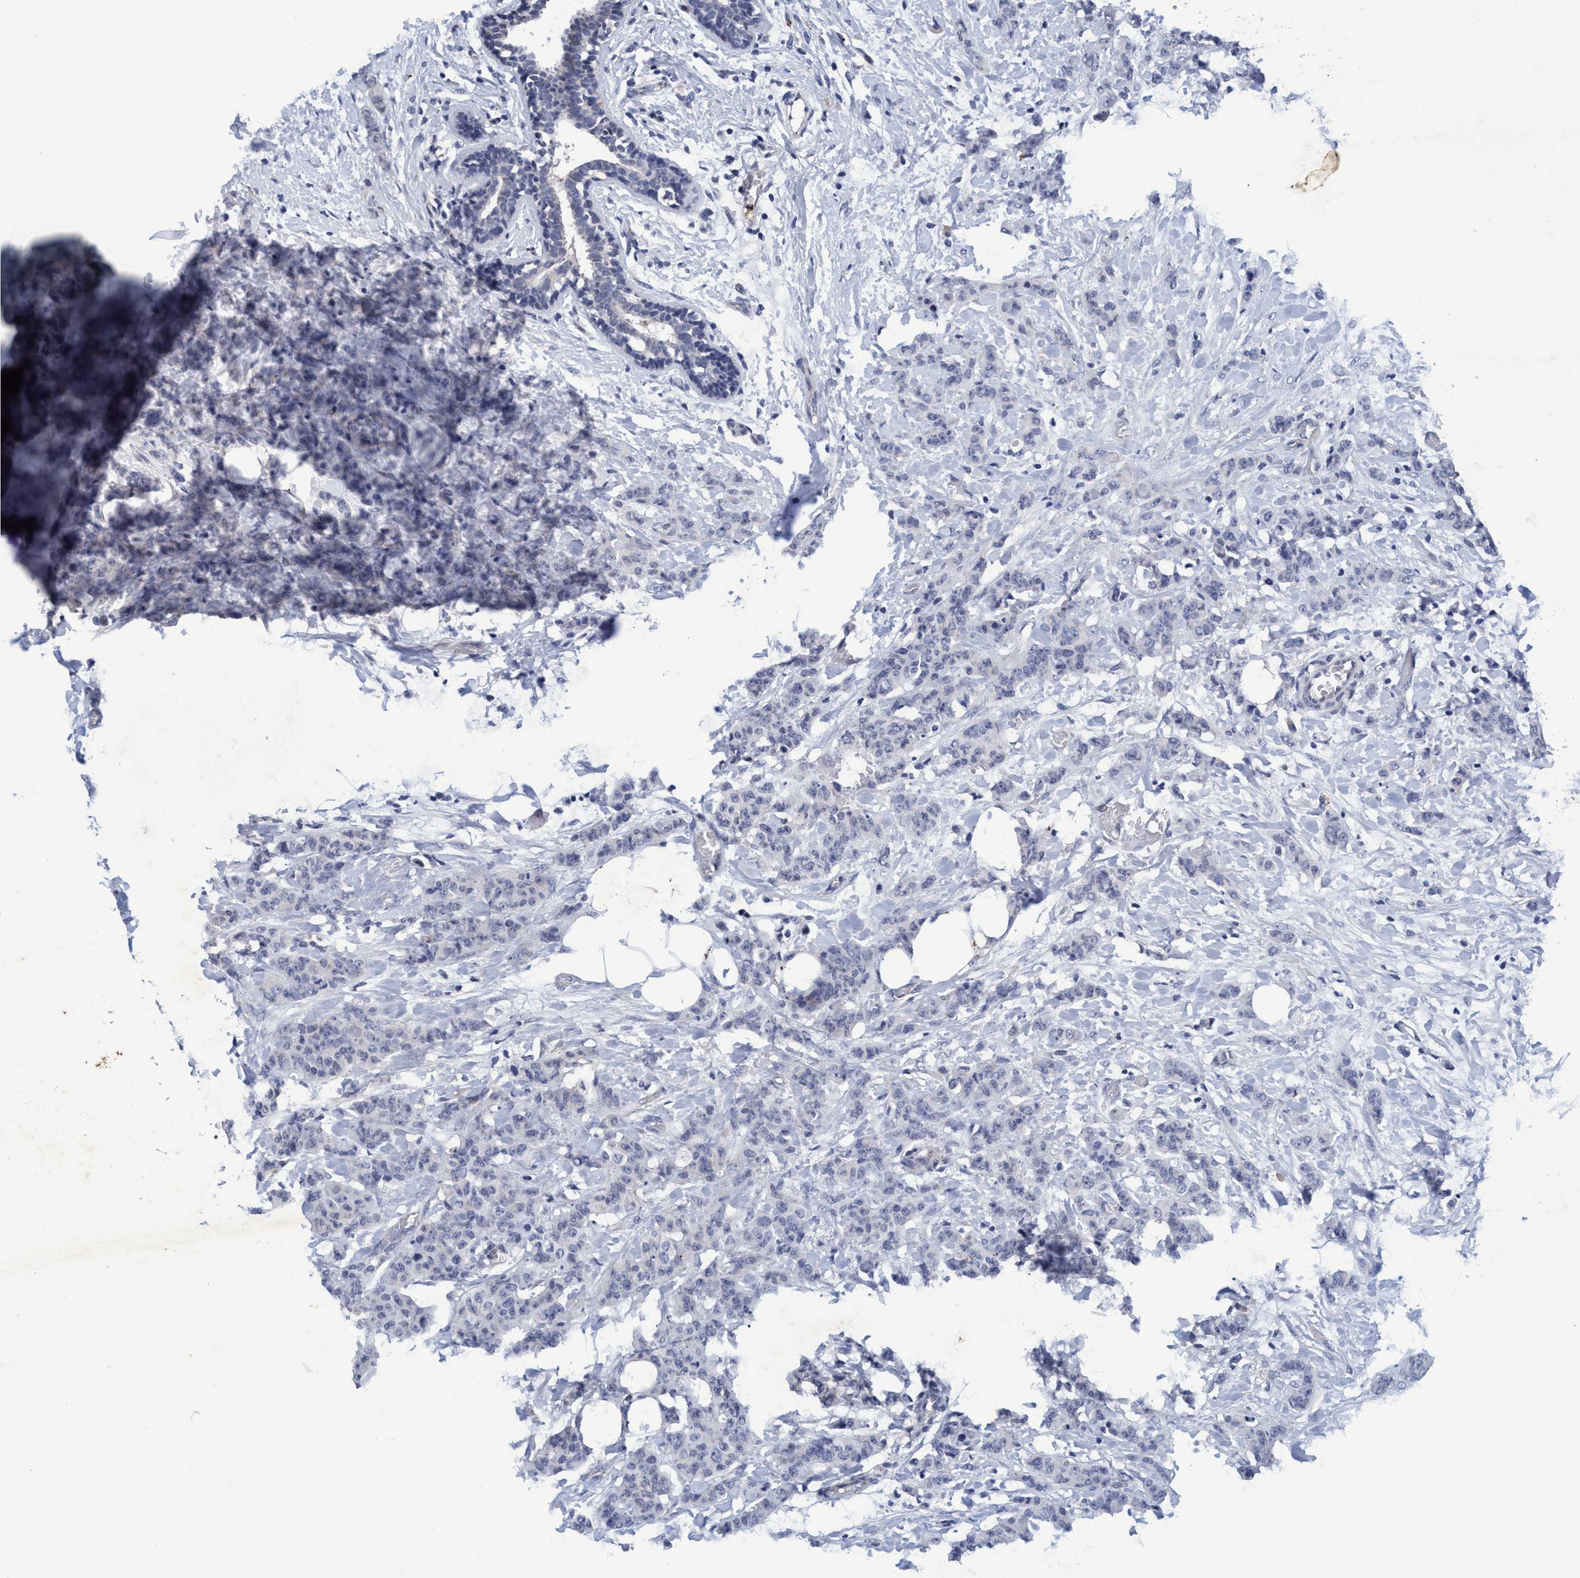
{"staining": {"intensity": "negative", "quantity": "none", "location": "none"}, "tissue": "breast cancer", "cell_type": "Tumor cells", "image_type": "cancer", "snomed": [{"axis": "morphology", "description": "Normal tissue, NOS"}, {"axis": "morphology", "description": "Duct carcinoma"}, {"axis": "topography", "description": "Breast"}], "caption": "Protein analysis of intraductal carcinoma (breast) reveals no significant expression in tumor cells.", "gene": "GRB14", "patient": {"sex": "female", "age": 40}}